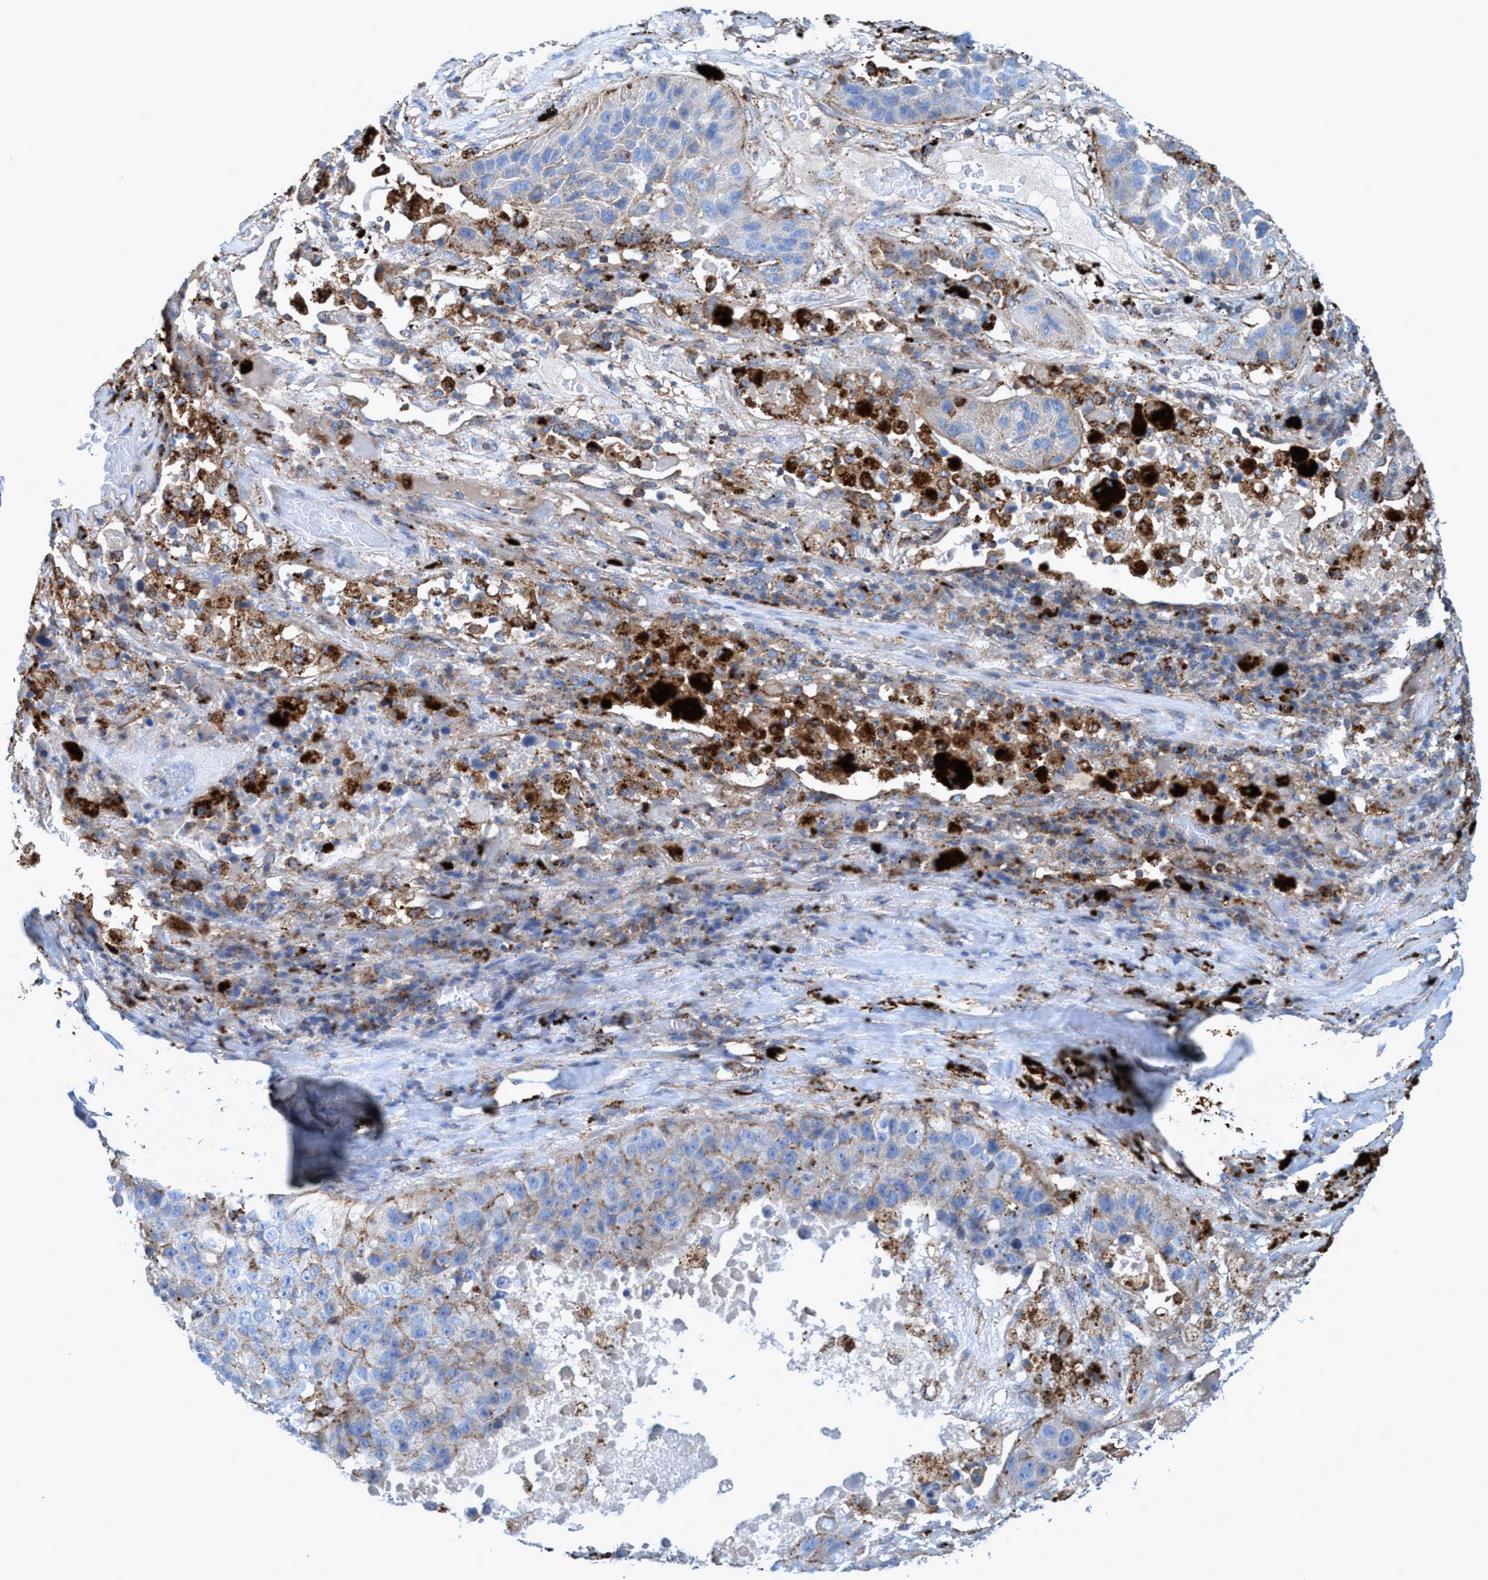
{"staining": {"intensity": "moderate", "quantity": "<25%", "location": "cytoplasmic/membranous"}, "tissue": "lung cancer", "cell_type": "Tumor cells", "image_type": "cancer", "snomed": [{"axis": "morphology", "description": "Squamous cell carcinoma, NOS"}, {"axis": "topography", "description": "Lung"}], "caption": "A photomicrograph showing moderate cytoplasmic/membranous staining in about <25% of tumor cells in squamous cell carcinoma (lung), as visualized by brown immunohistochemical staining.", "gene": "TRIM65", "patient": {"sex": "male", "age": 57}}